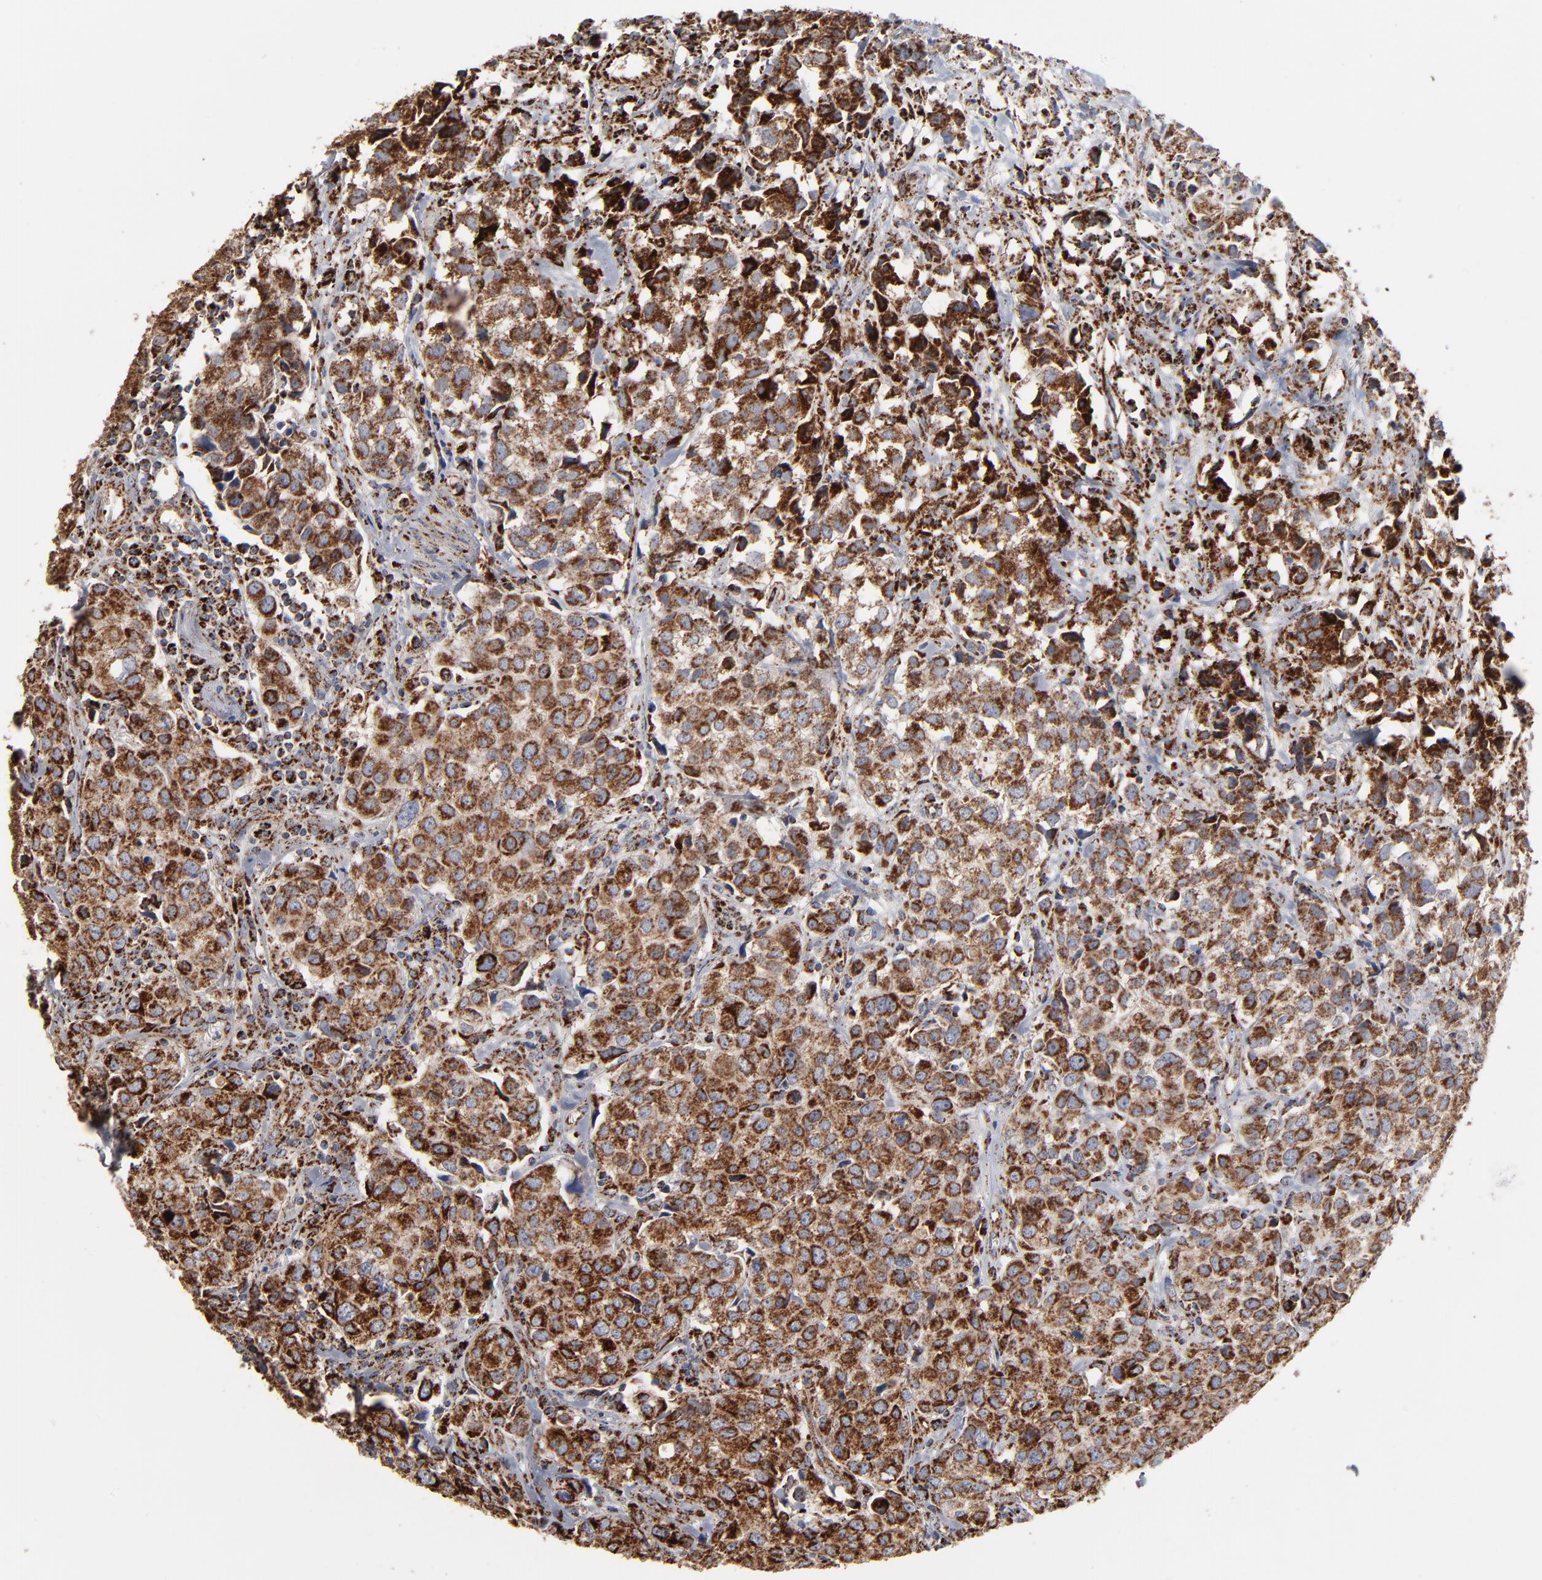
{"staining": {"intensity": "strong", "quantity": ">75%", "location": "cytoplasmic/membranous"}, "tissue": "urothelial cancer", "cell_type": "Tumor cells", "image_type": "cancer", "snomed": [{"axis": "morphology", "description": "Urothelial carcinoma, High grade"}, {"axis": "topography", "description": "Urinary bladder"}], "caption": "A brown stain highlights strong cytoplasmic/membranous staining of a protein in human urothelial carcinoma (high-grade) tumor cells.", "gene": "UQCRC1", "patient": {"sex": "female", "age": 75}}